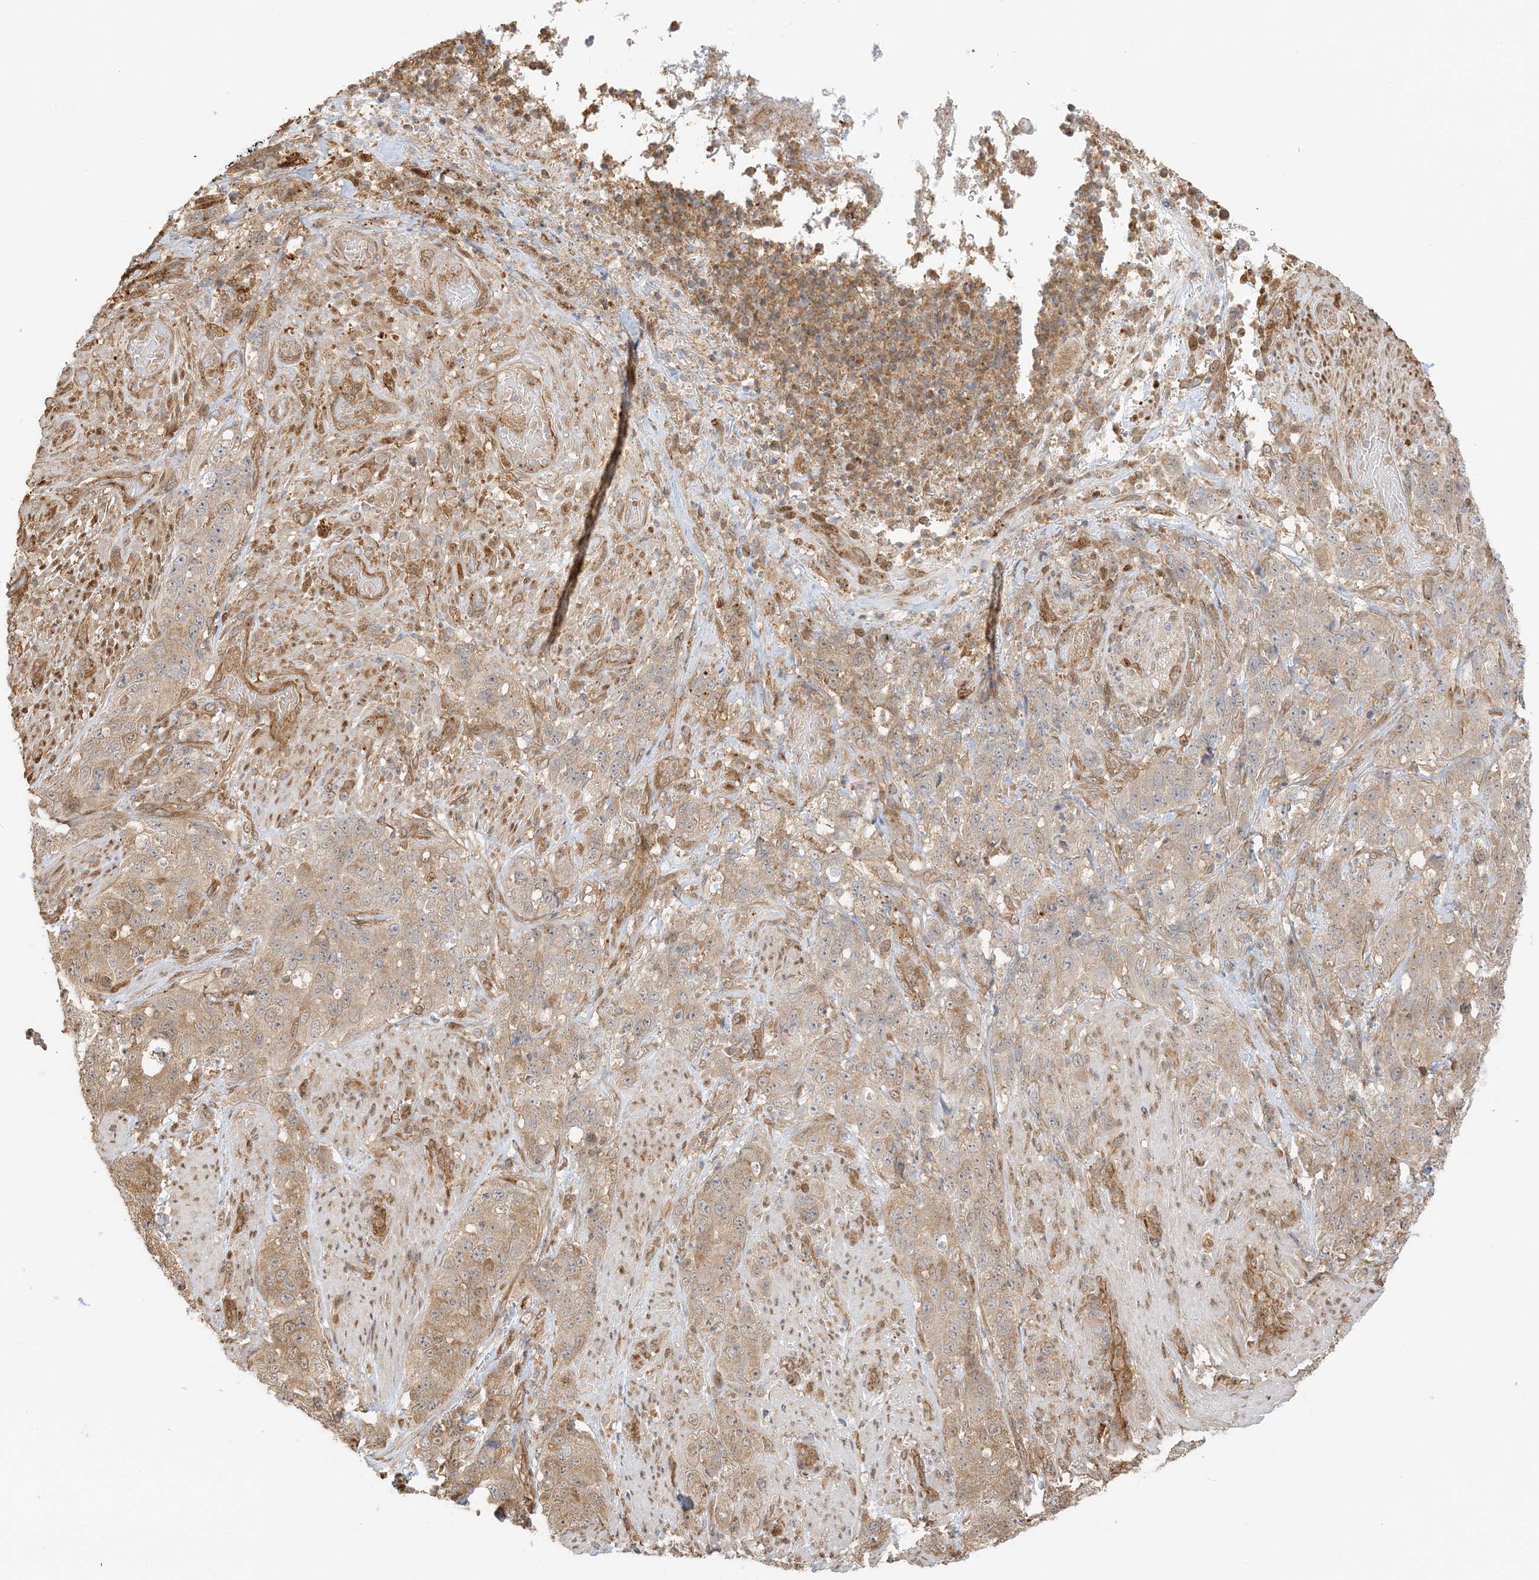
{"staining": {"intensity": "weak", "quantity": "25%-75%", "location": "cytoplasmic/membranous"}, "tissue": "stomach cancer", "cell_type": "Tumor cells", "image_type": "cancer", "snomed": [{"axis": "morphology", "description": "Adenocarcinoma, NOS"}, {"axis": "topography", "description": "Stomach"}], "caption": "IHC micrograph of neoplastic tissue: human stomach adenocarcinoma stained using IHC reveals low levels of weak protein expression localized specifically in the cytoplasmic/membranous of tumor cells, appearing as a cytoplasmic/membranous brown color.", "gene": "UBAP2L", "patient": {"sex": "male", "age": 48}}